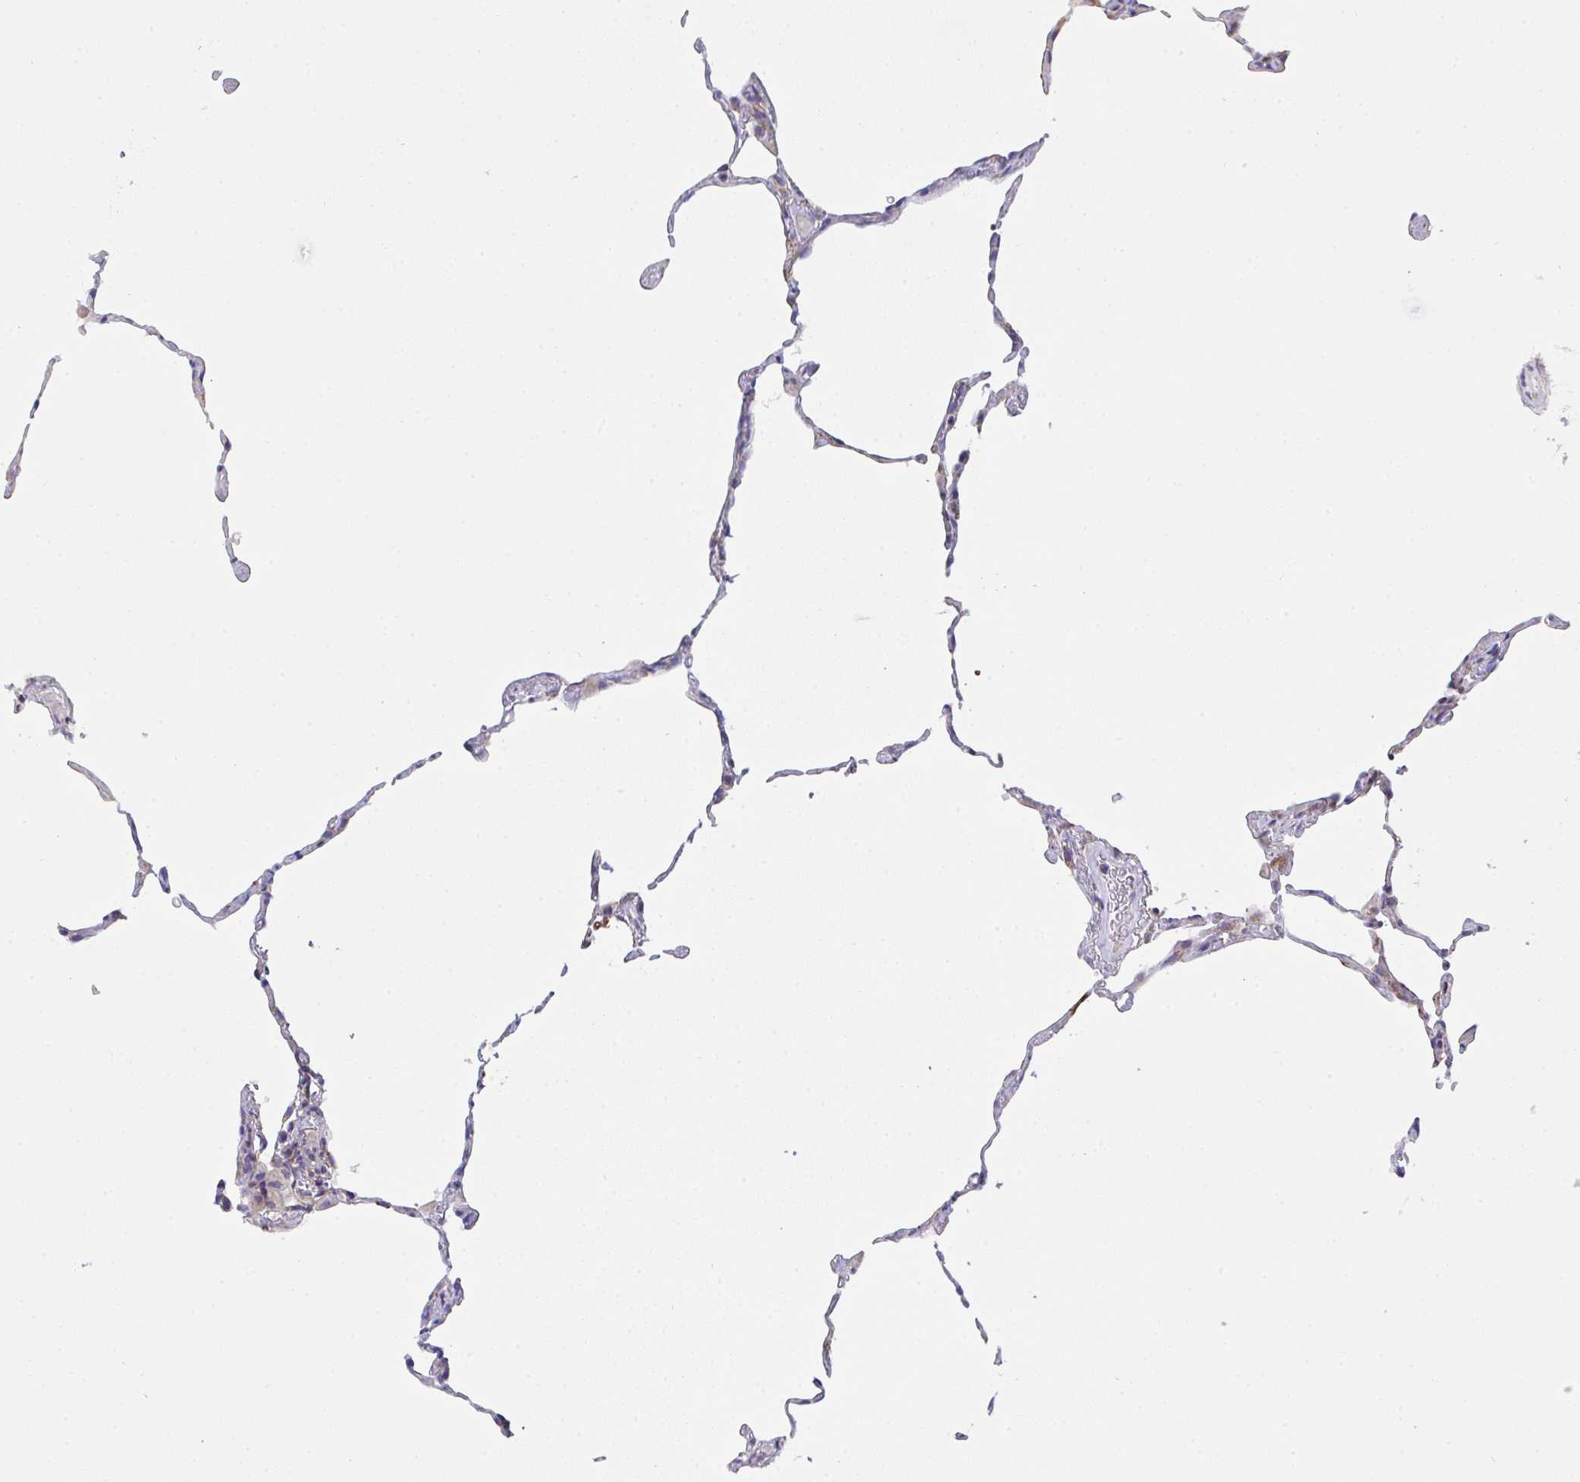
{"staining": {"intensity": "negative", "quantity": "none", "location": "none"}, "tissue": "lung", "cell_type": "Alveolar cells", "image_type": "normal", "snomed": [{"axis": "morphology", "description": "Normal tissue, NOS"}, {"axis": "topography", "description": "Lung"}], "caption": "This is a image of IHC staining of normal lung, which shows no staining in alveolar cells.", "gene": "MIA3", "patient": {"sex": "female", "age": 57}}